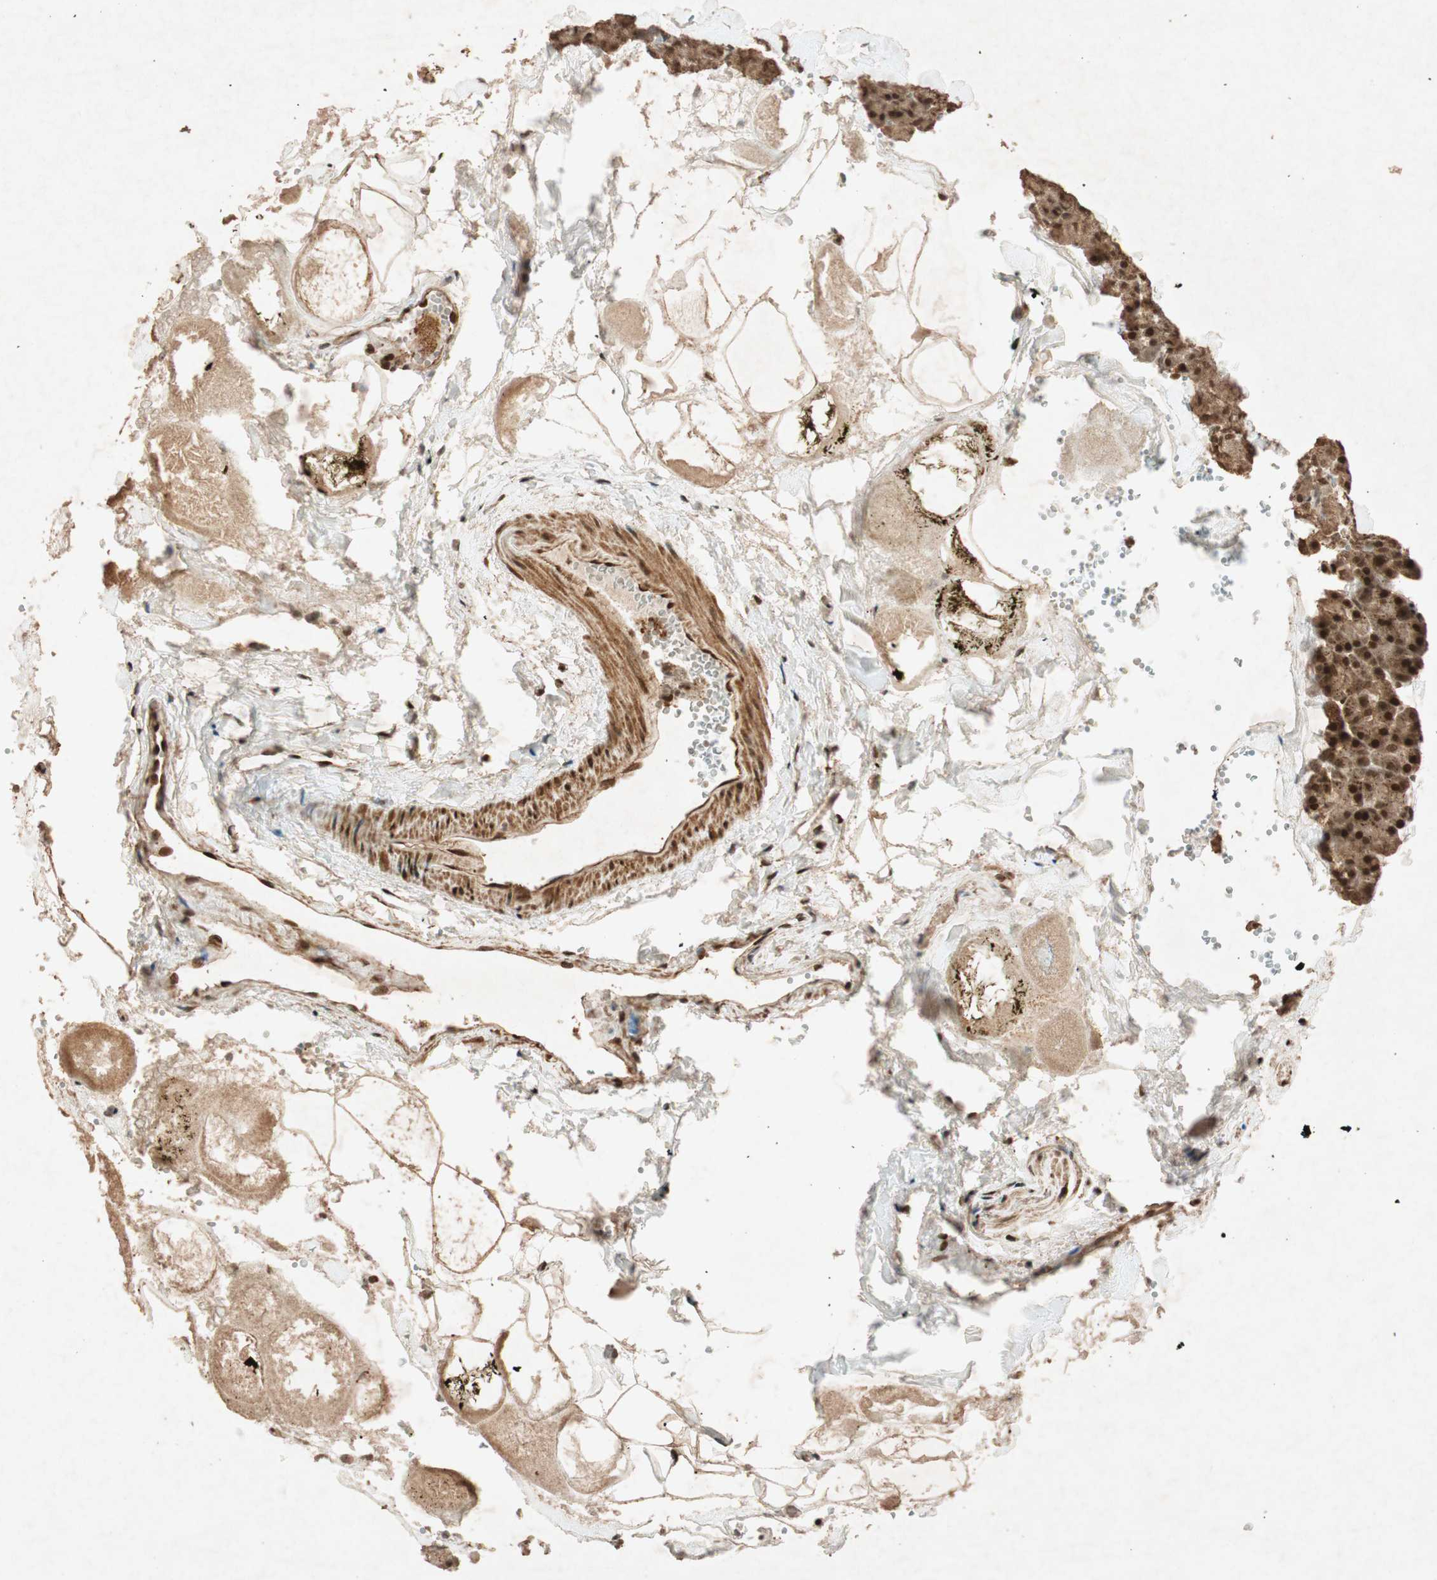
{"staining": {"intensity": "strong", "quantity": ">75%", "location": "cytoplasmic/membranous,nuclear"}, "tissue": "pancreas", "cell_type": "Exocrine glandular cells", "image_type": "normal", "snomed": [{"axis": "morphology", "description": "Normal tissue, NOS"}, {"axis": "topography", "description": "Pancreas"}], "caption": "This micrograph demonstrates IHC staining of normal human pancreas, with high strong cytoplasmic/membranous,nuclear positivity in approximately >75% of exocrine glandular cells.", "gene": "ALKBH5", "patient": {"sex": "female", "age": 35}}